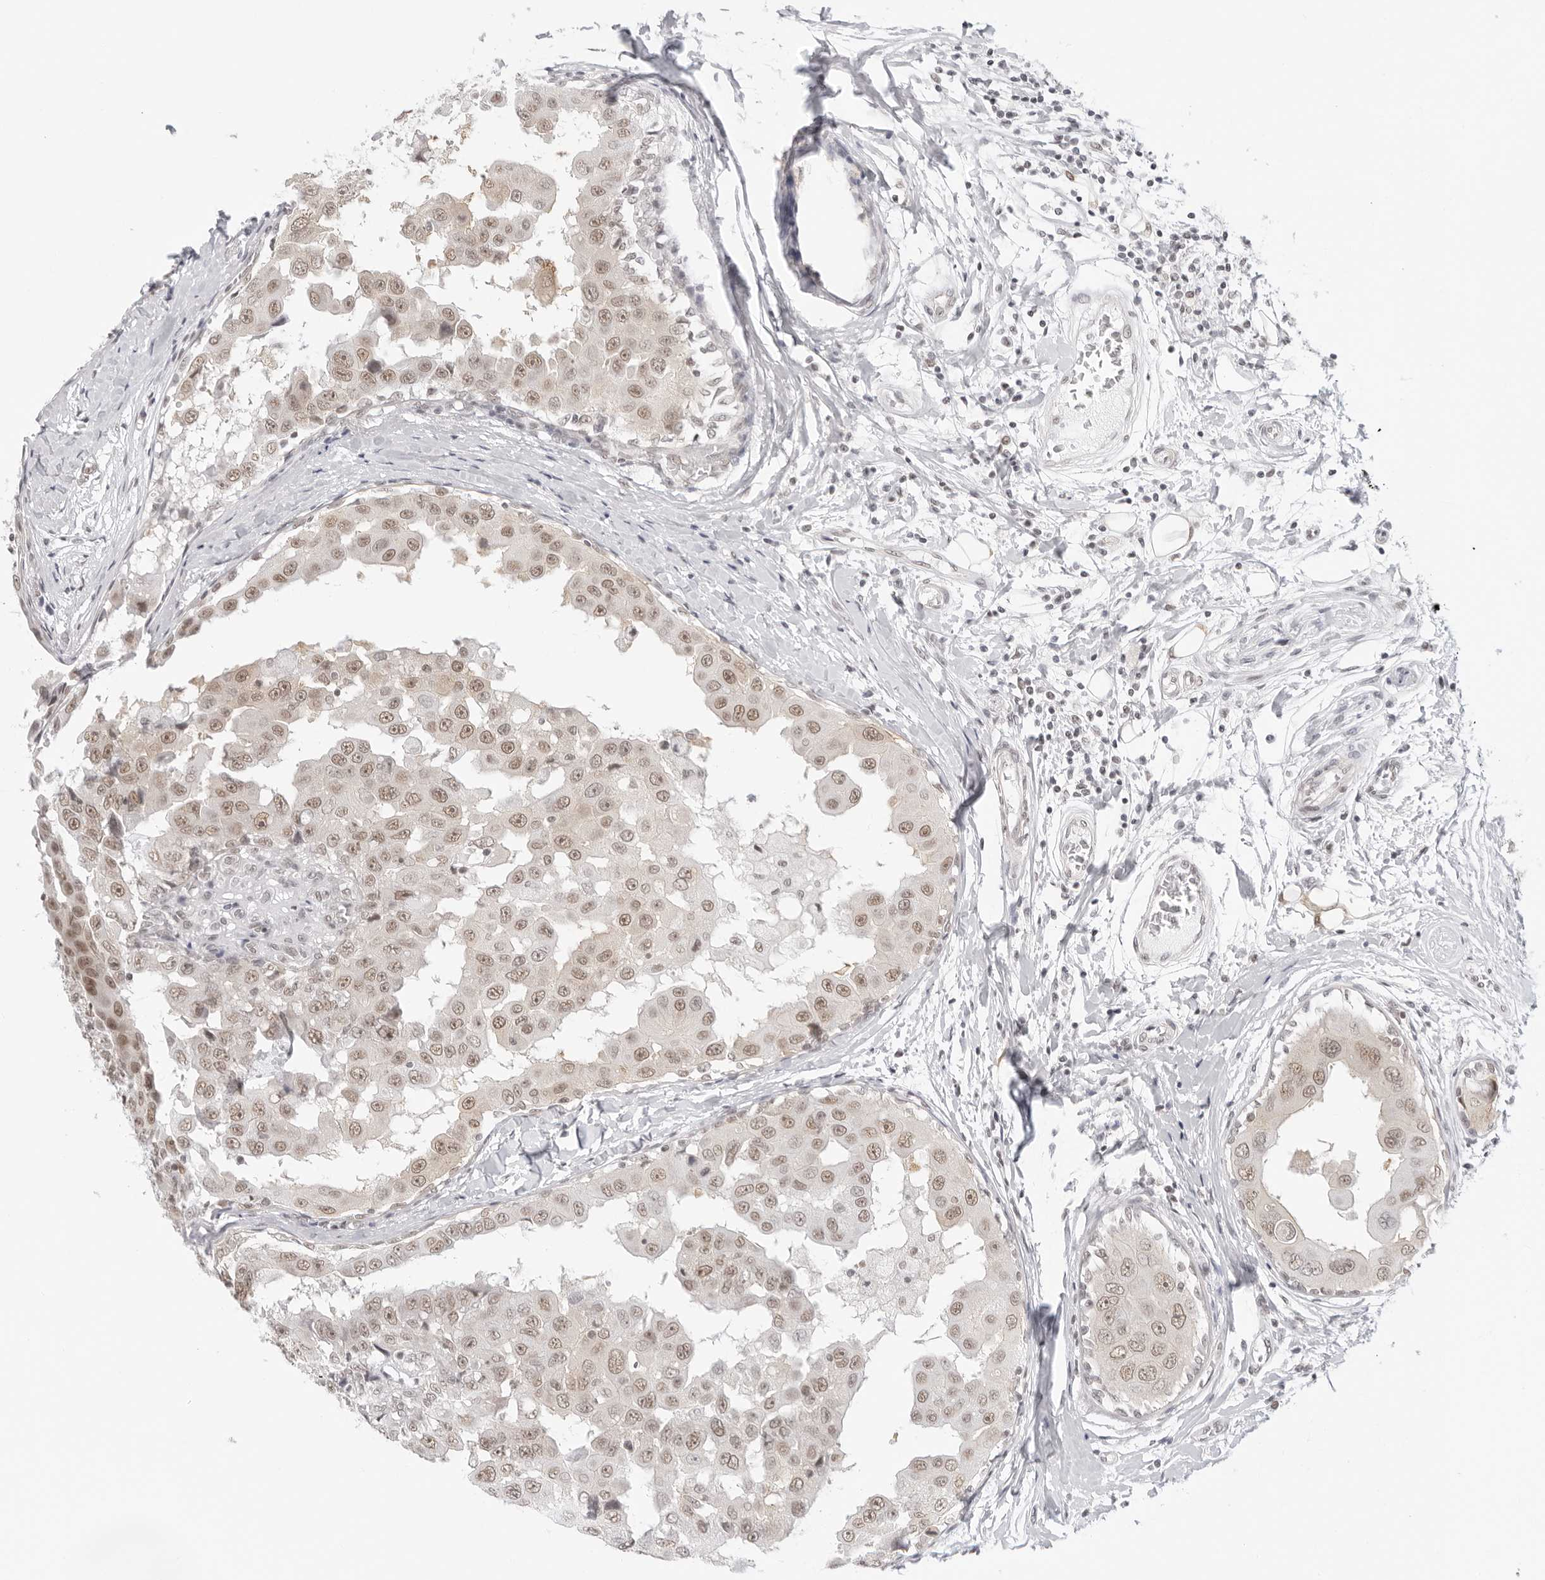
{"staining": {"intensity": "moderate", "quantity": ">75%", "location": "cytoplasmic/membranous,nuclear"}, "tissue": "breast cancer", "cell_type": "Tumor cells", "image_type": "cancer", "snomed": [{"axis": "morphology", "description": "Duct carcinoma"}, {"axis": "topography", "description": "Breast"}], "caption": "About >75% of tumor cells in breast cancer (invasive ductal carcinoma) display moderate cytoplasmic/membranous and nuclear protein staining as visualized by brown immunohistochemical staining.", "gene": "TCIM", "patient": {"sex": "female", "age": 27}}